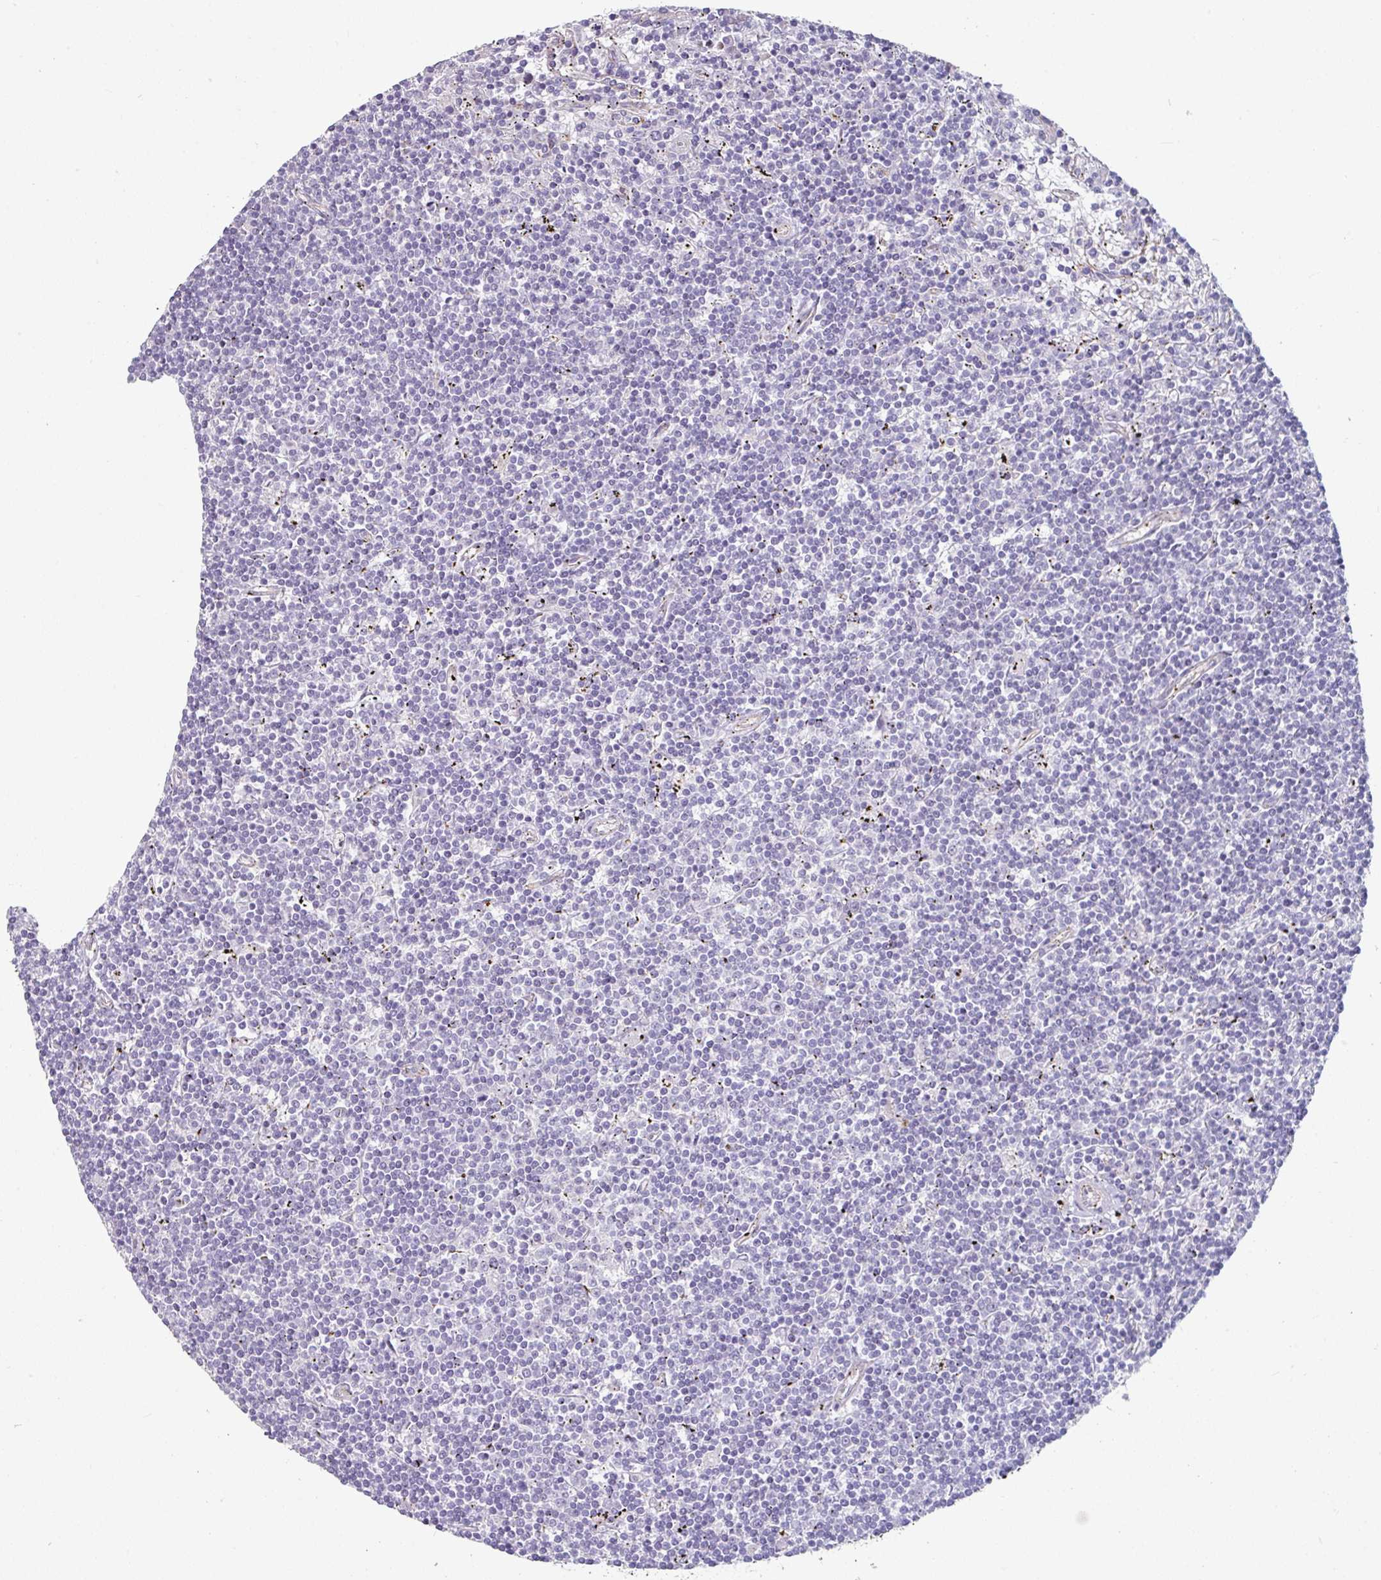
{"staining": {"intensity": "negative", "quantity": "none", "location": "none"}, "tissue": "lymphoma", "cell_type": "Tumor cells", "image_type": "cancer", "snomed": [{"axis": "morphology", "description": "Malignant lymphoma, non-Hodgkin's type, Low grade"}, {"axis": "topography", "description": "Spleen"}], "caption": "Tumor cells are negative for protein expression in human malignant lymphoma, non-Hodgkin's type (low-grade).", "gene": "JUP", "patient": {"sex": "male", "age": 76}}